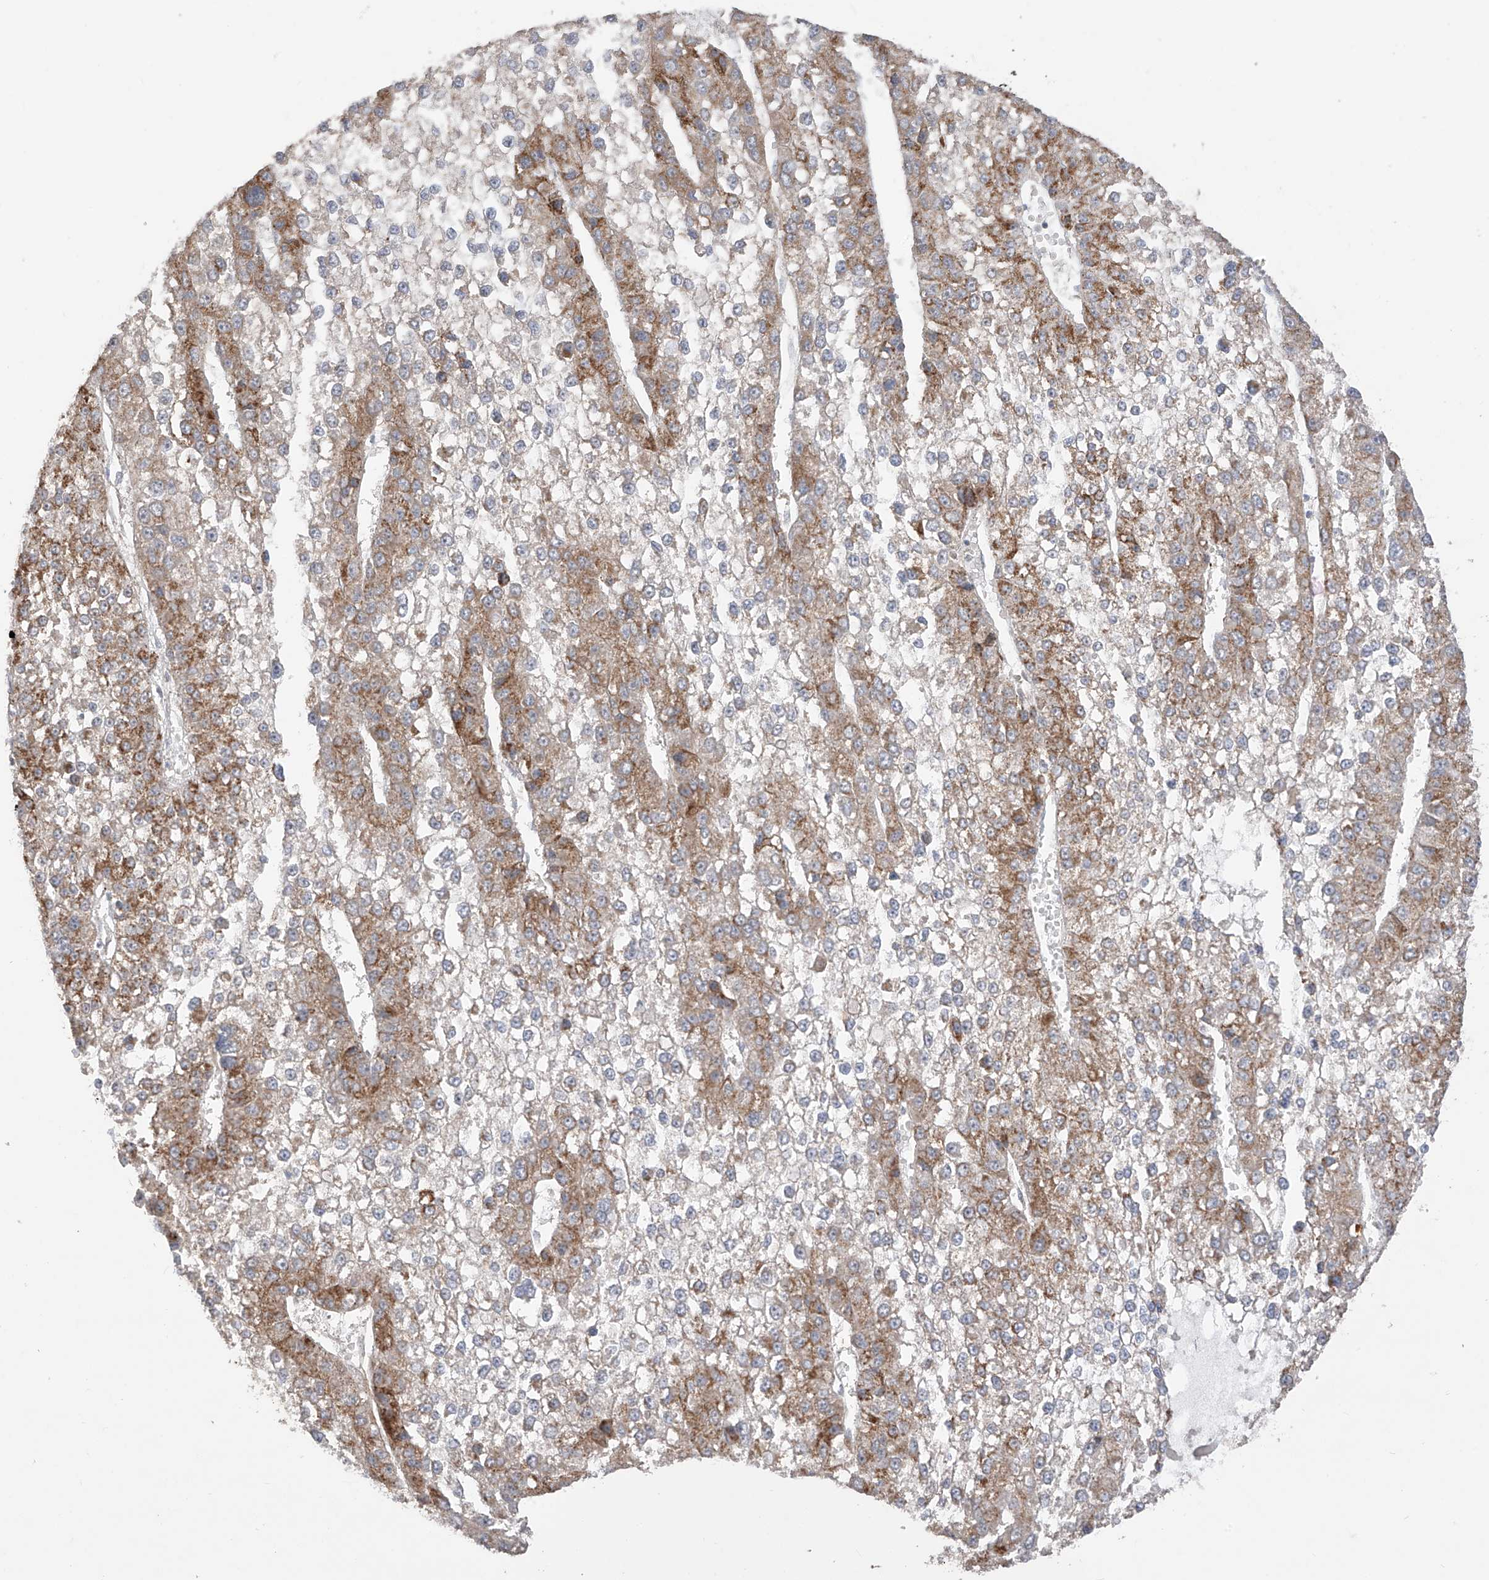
{"staining": {"intensity": "moderate", "quantity": "25%-75%", "location": "cytoplasmic/membranous"}, "tissue": "liver cancer", "cell_type": "Tumor cells", "image_type": "cancer", "snomed": [{"axis": "morphology", "description": "Carcinoma, Hepatocellular, NOS"}, {"axis": "topography", "description": "Liver"}], "caption": "A medium amount of moderate cytoplasmic/membranous staining is identified in approximately 25%-75% of tumor cells in hepatocellular carcinoma (liver) tissue.", "gene": "DCDC2", "patient": {"sex": "female", "age": 73}}